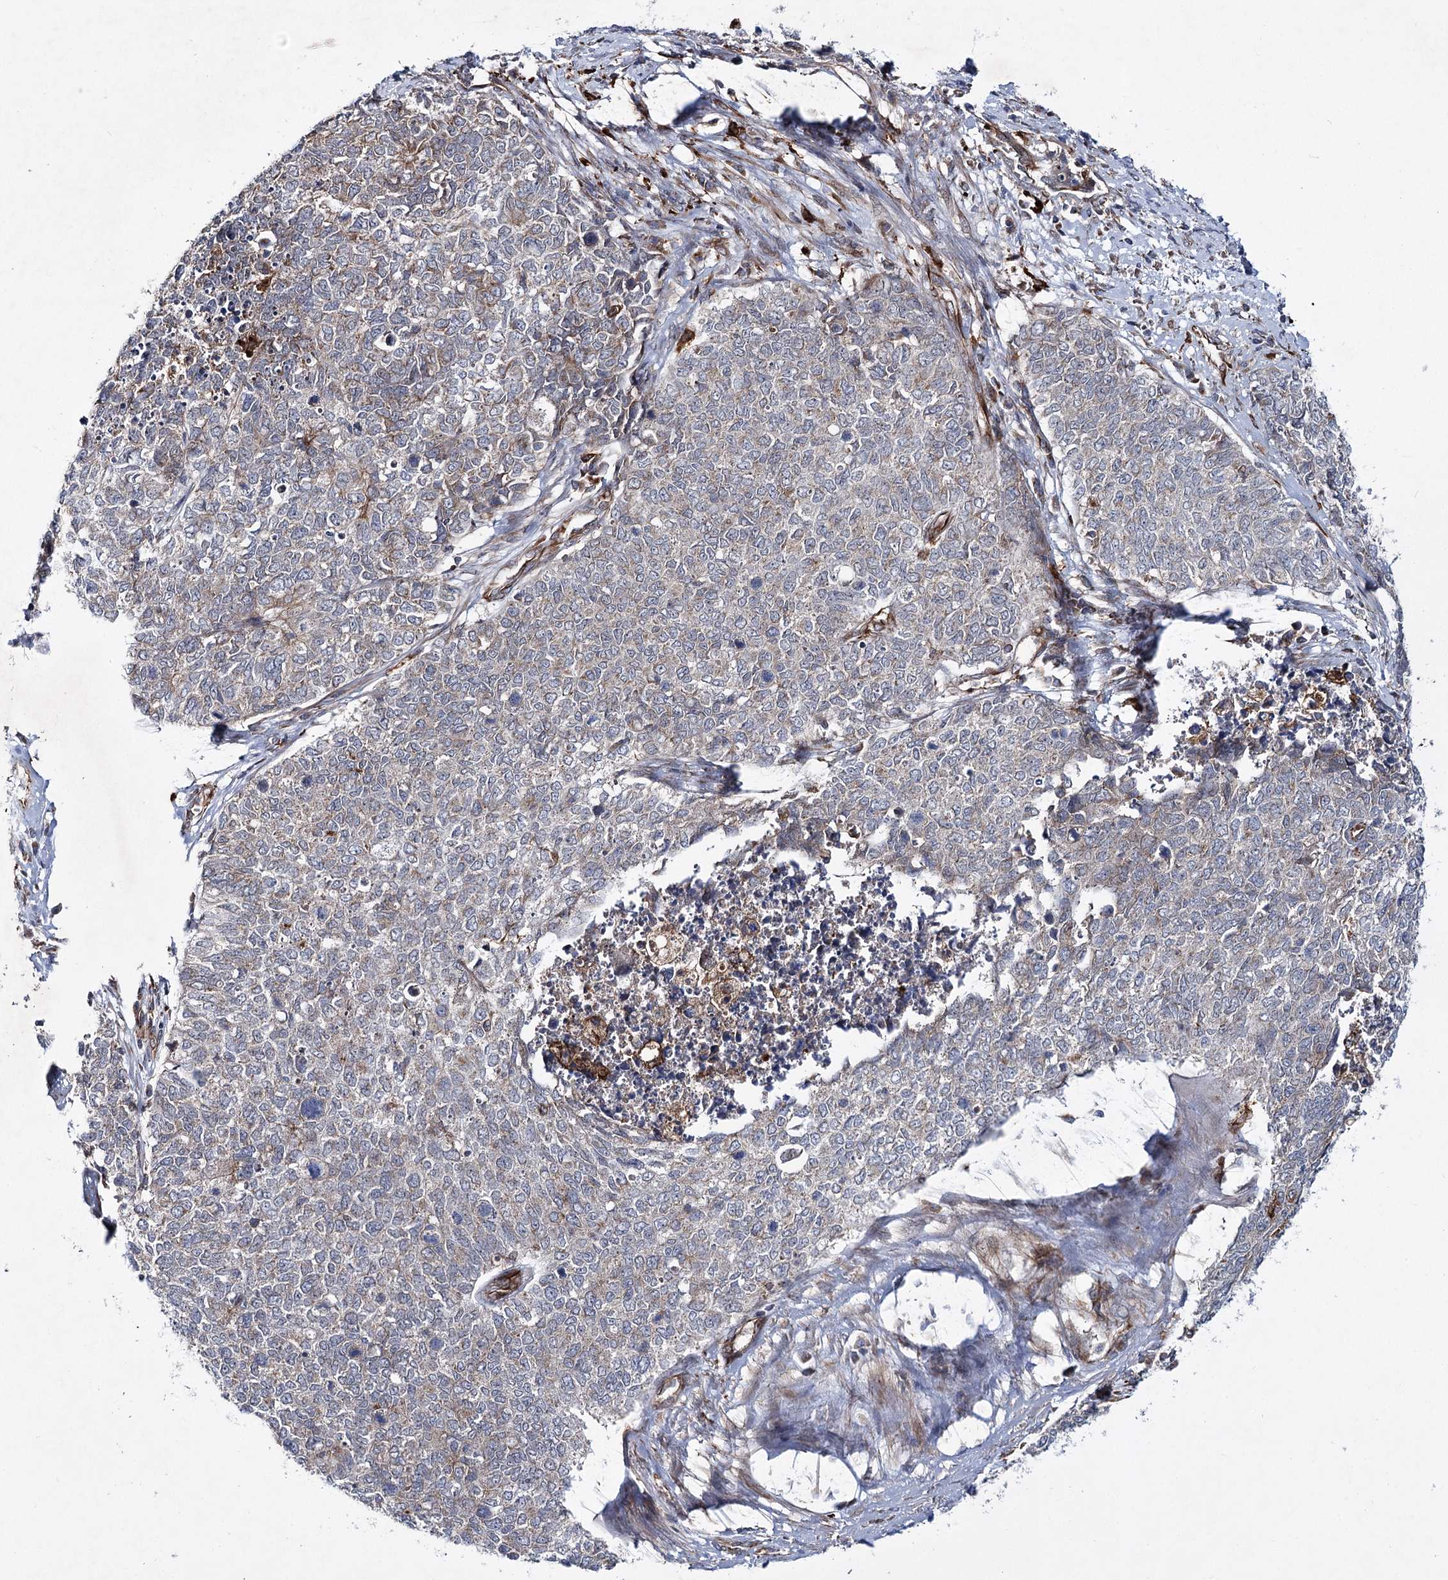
{"staining": {"intensity": "weak", "quantity": "<25%", "location": "cytoplasmic/membranous"}, "tissue": "cervical cancer", "cell_type": "Tumor cells", "image_type": "cancer", "snomed": [{"axis": "morphology", "description": "Squamous cell carcinoma, NOS"}, {"axis": "topography", "description": "Cervix"}], "caption": "Photomicrograph shows no protein staining in tumor cells of cervical cancer (squamous cell carcinoma) tissue.", "gene": "DPEP2", "patient": {"sex": "female", "age": 63}}